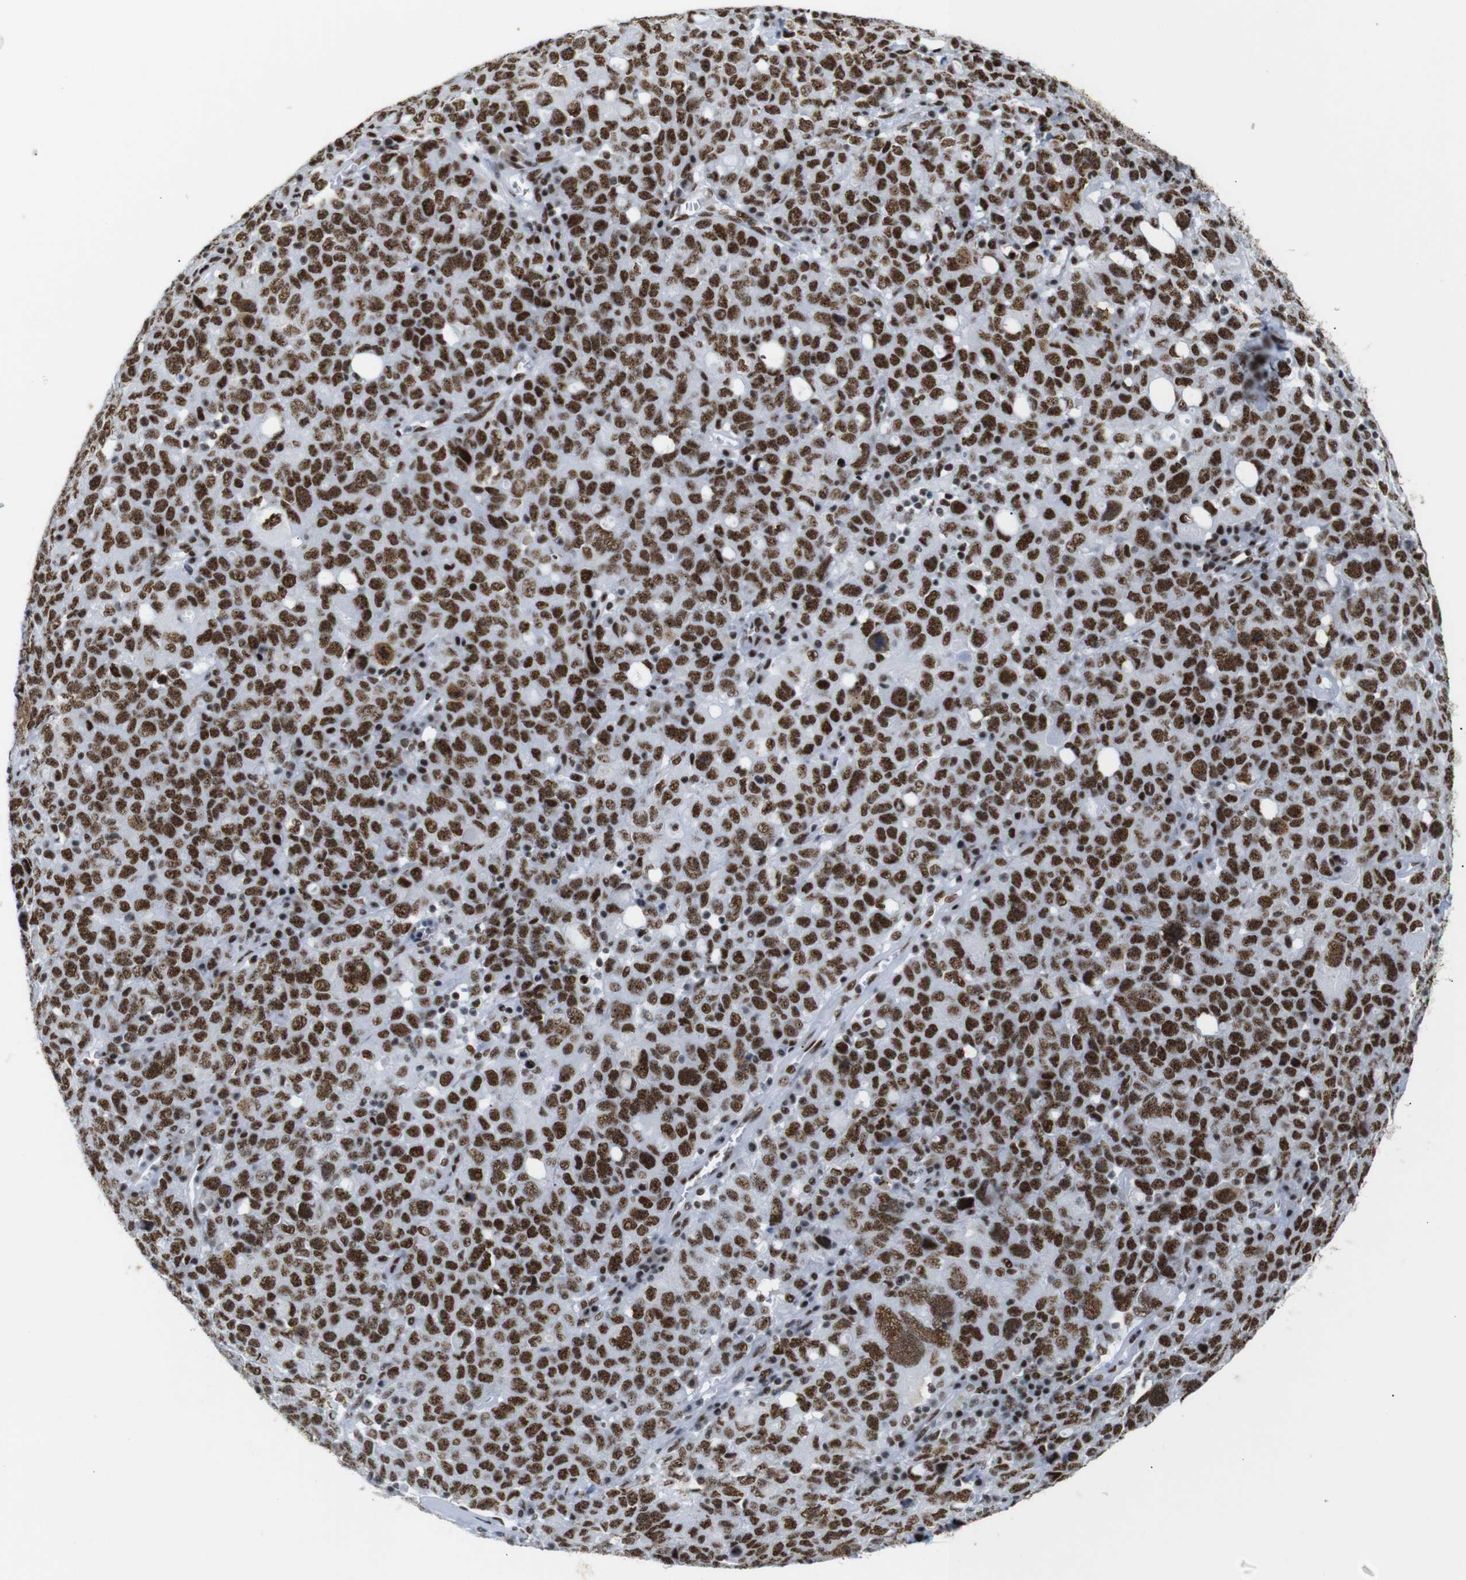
{"staining": {"intensity": "strong", "quantity": ">75%", "location": "nuclear"}, "tissue": "ovarian cancer", "cell_type": "Tumor cells", "image_type": "cancer", "snomed": [{"axis": "morphology", "description": "Carcinoma, endometroid"}, {"axis": "topography", "description": "Ovary"}], "caption": "Ovarian cancer stained for a protein (brown) displays strong nuclear positive expression in approximately >75% of tumor cells.", "gene": "TRA2B", "patient": {"sex": "female", "age": 62}}